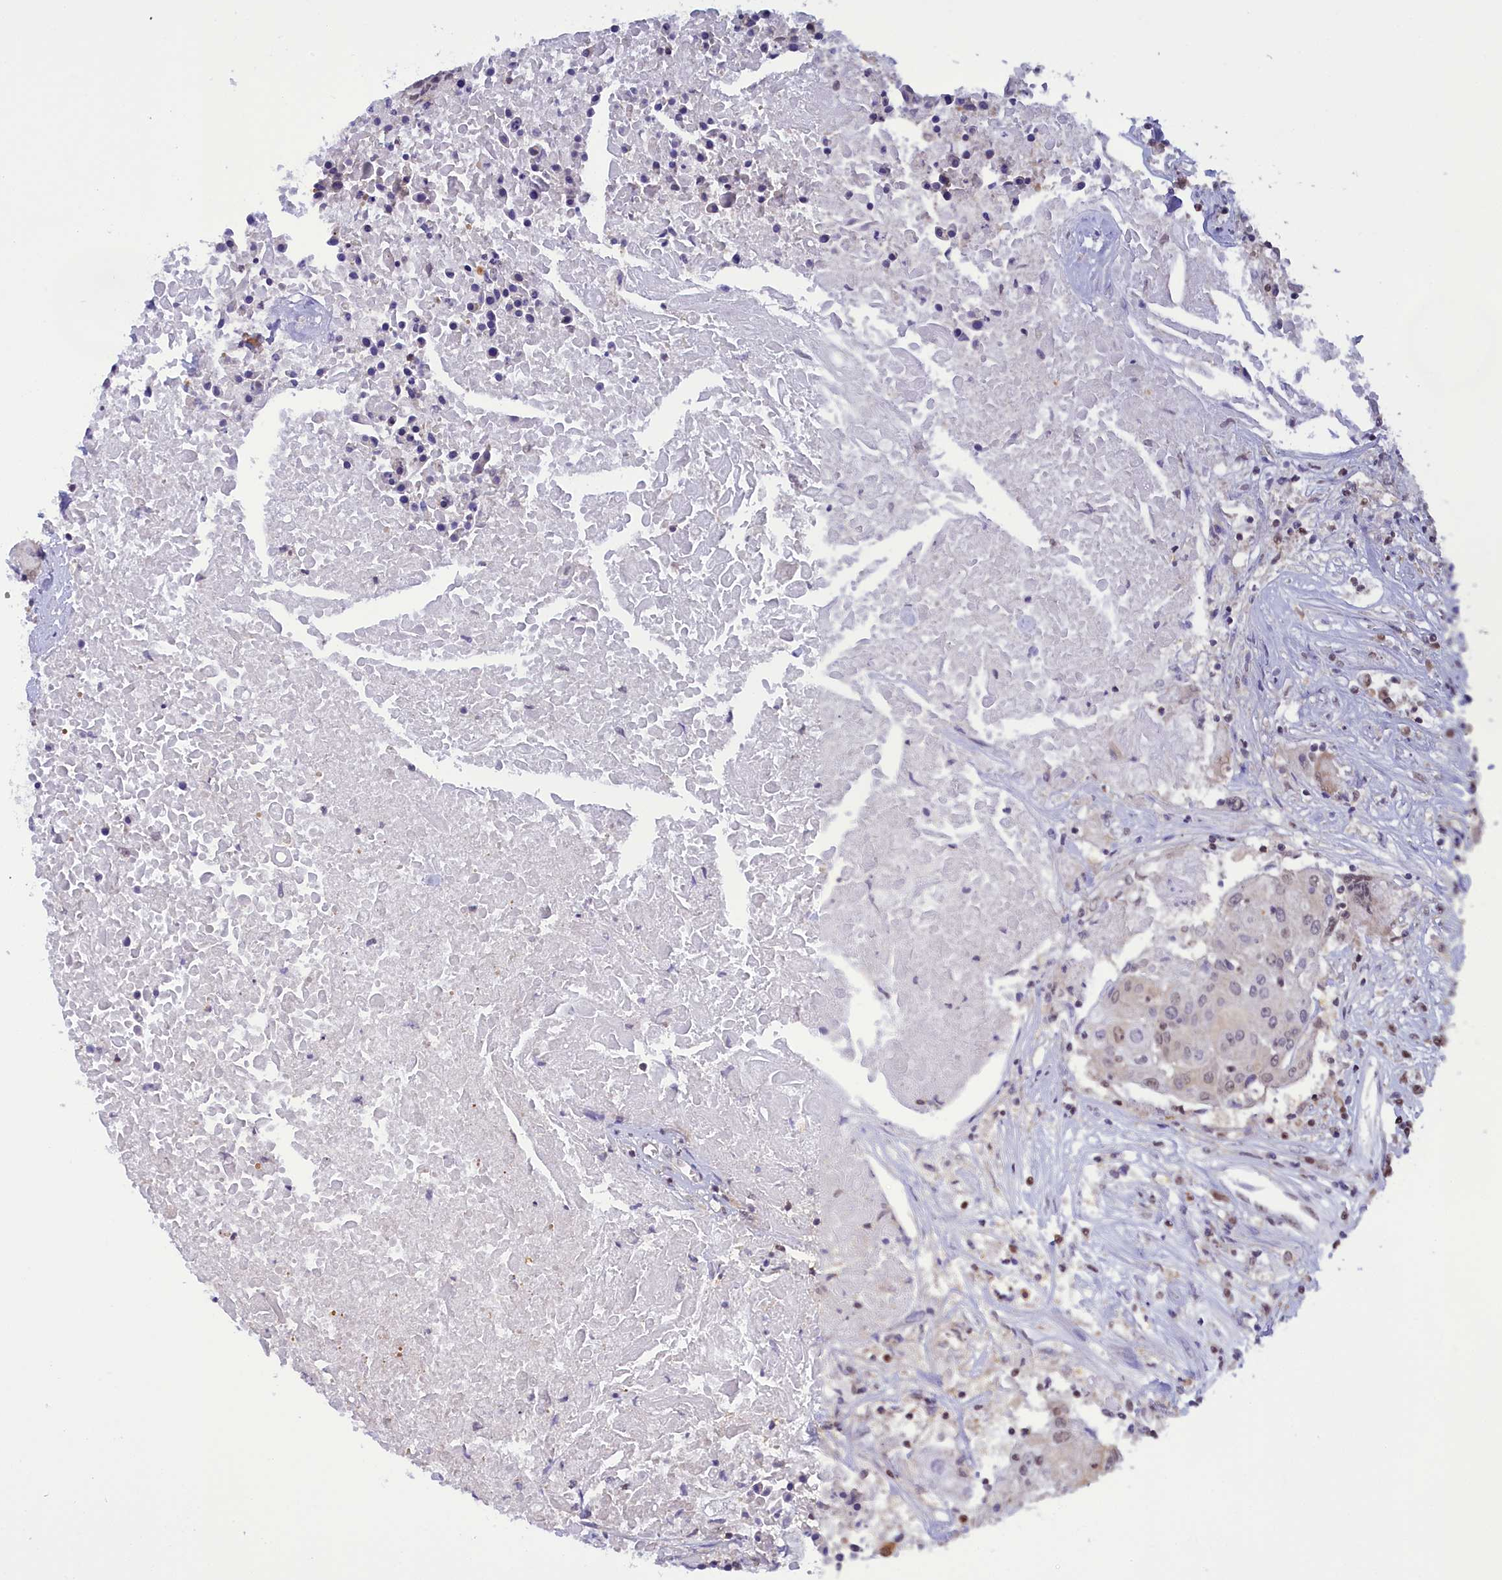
{"staining": {"intensity": "weak", "quantity": "<25%", "location": "nuclear"}, "tissue": "urothelial cancer", "cell_type": "Tumor cells", "image_type": "cancer", "snomed": [{"axis": "morphology", "description": "Urothelial carcinoma, High grade"}, {"axis": "topography", "description": "Urinary bladder"}], "caption": "High power microscopy histopathology image of an immunohistochemistry histopathology image of urothelial carcinoma (high-grade), revealing no significant staining in tumor cells.", "gene": "IZUMO2", "patient": {"sex": "female", "age": 85}}